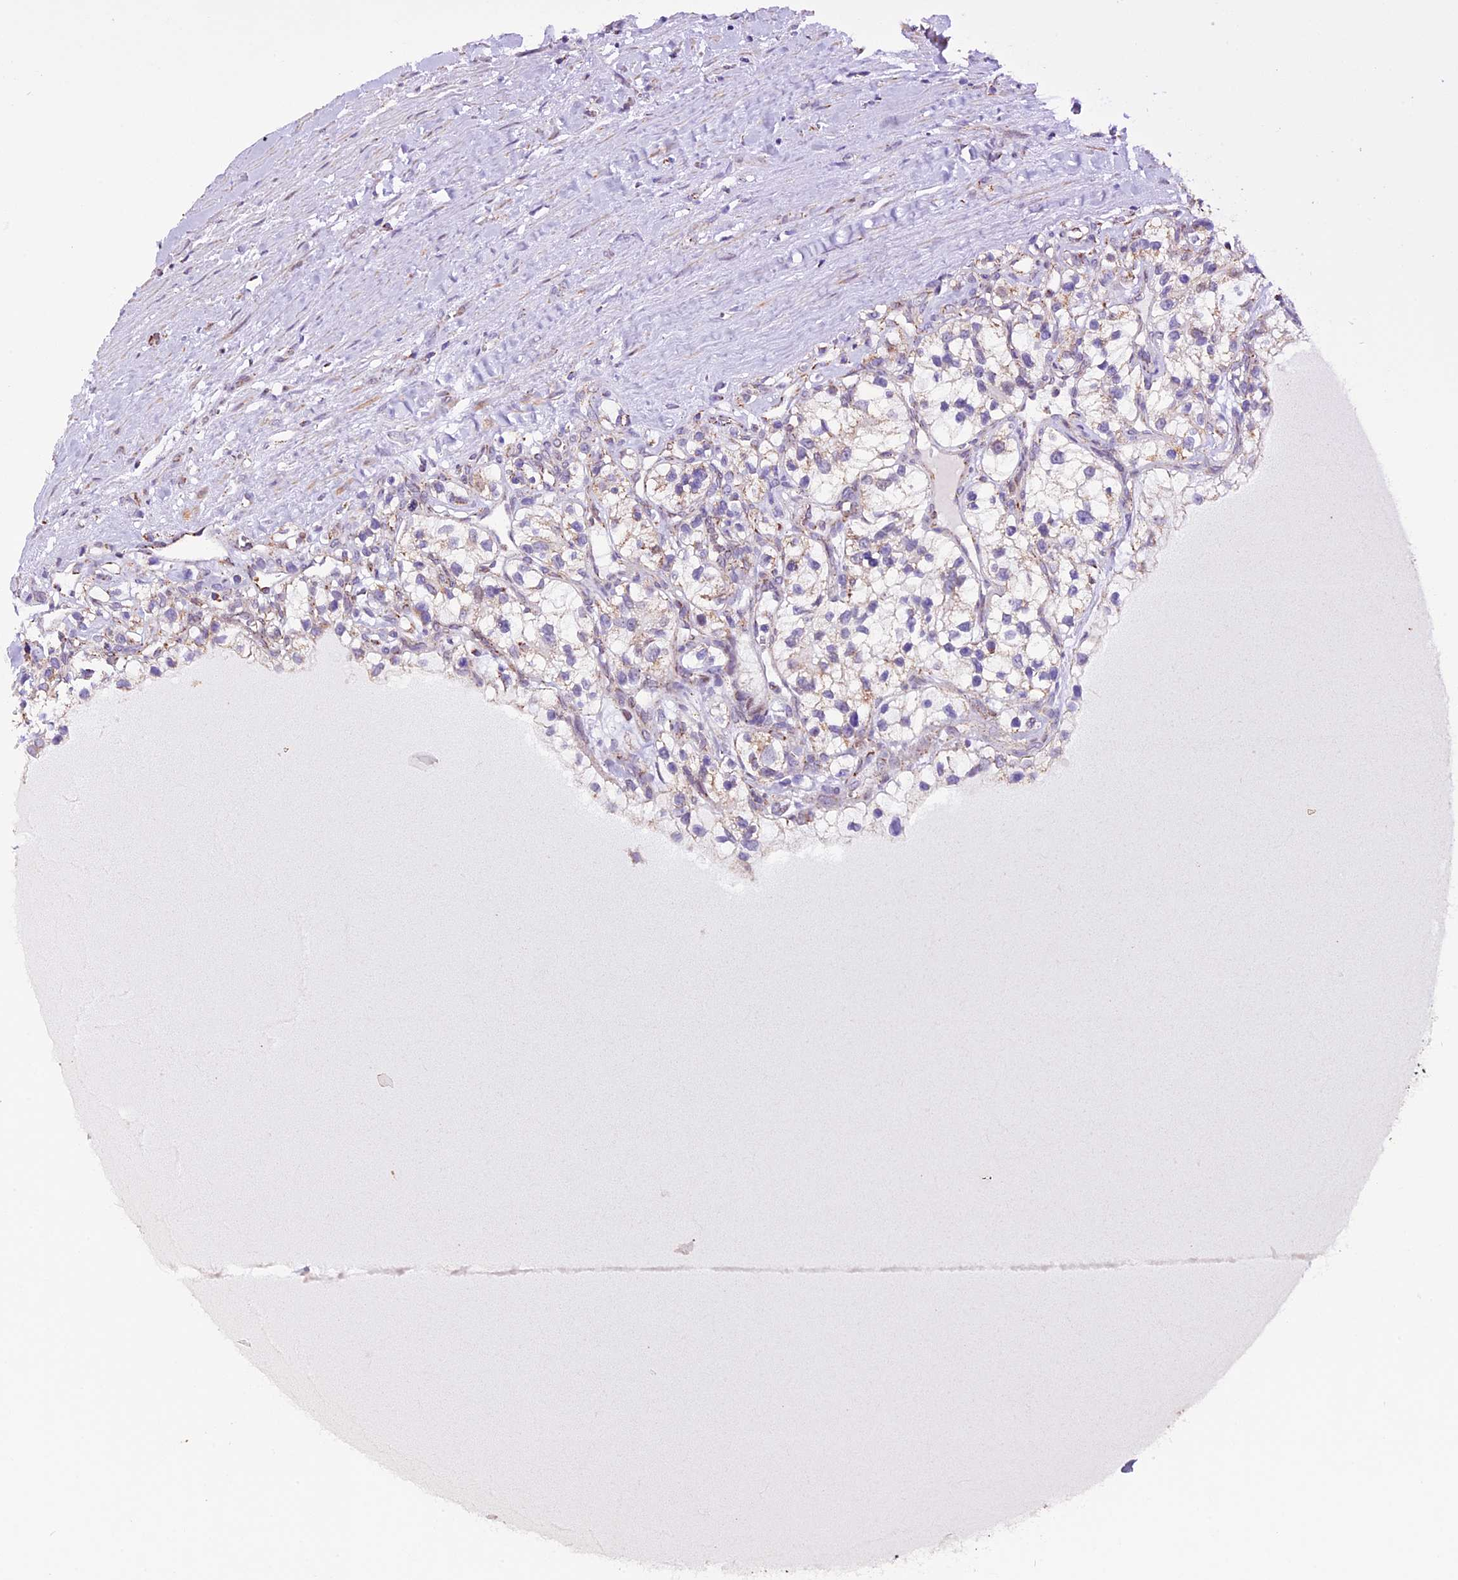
{"staining": {"intensity": "weak", "quantity": "<25%", "location": "cytoplasmic/membranous"}, "tissue": "renal cancer", "cell_type": "Tumor cells", "image_type": "cancer", "snomed": [{"axis": "morphology", "description": "Adenocarcinoma, NOS"}, {"axis": "topography", "description": "Kidney"}], "caption": "An immunohistochemistry (IHC) histopathology image of adenocarcinoma (renal) is shown. There is no staining in tumor cells of adenocarcinoma (renal).", "gene": "TFAM", "patient": {"sex": "female", "age": 57}}